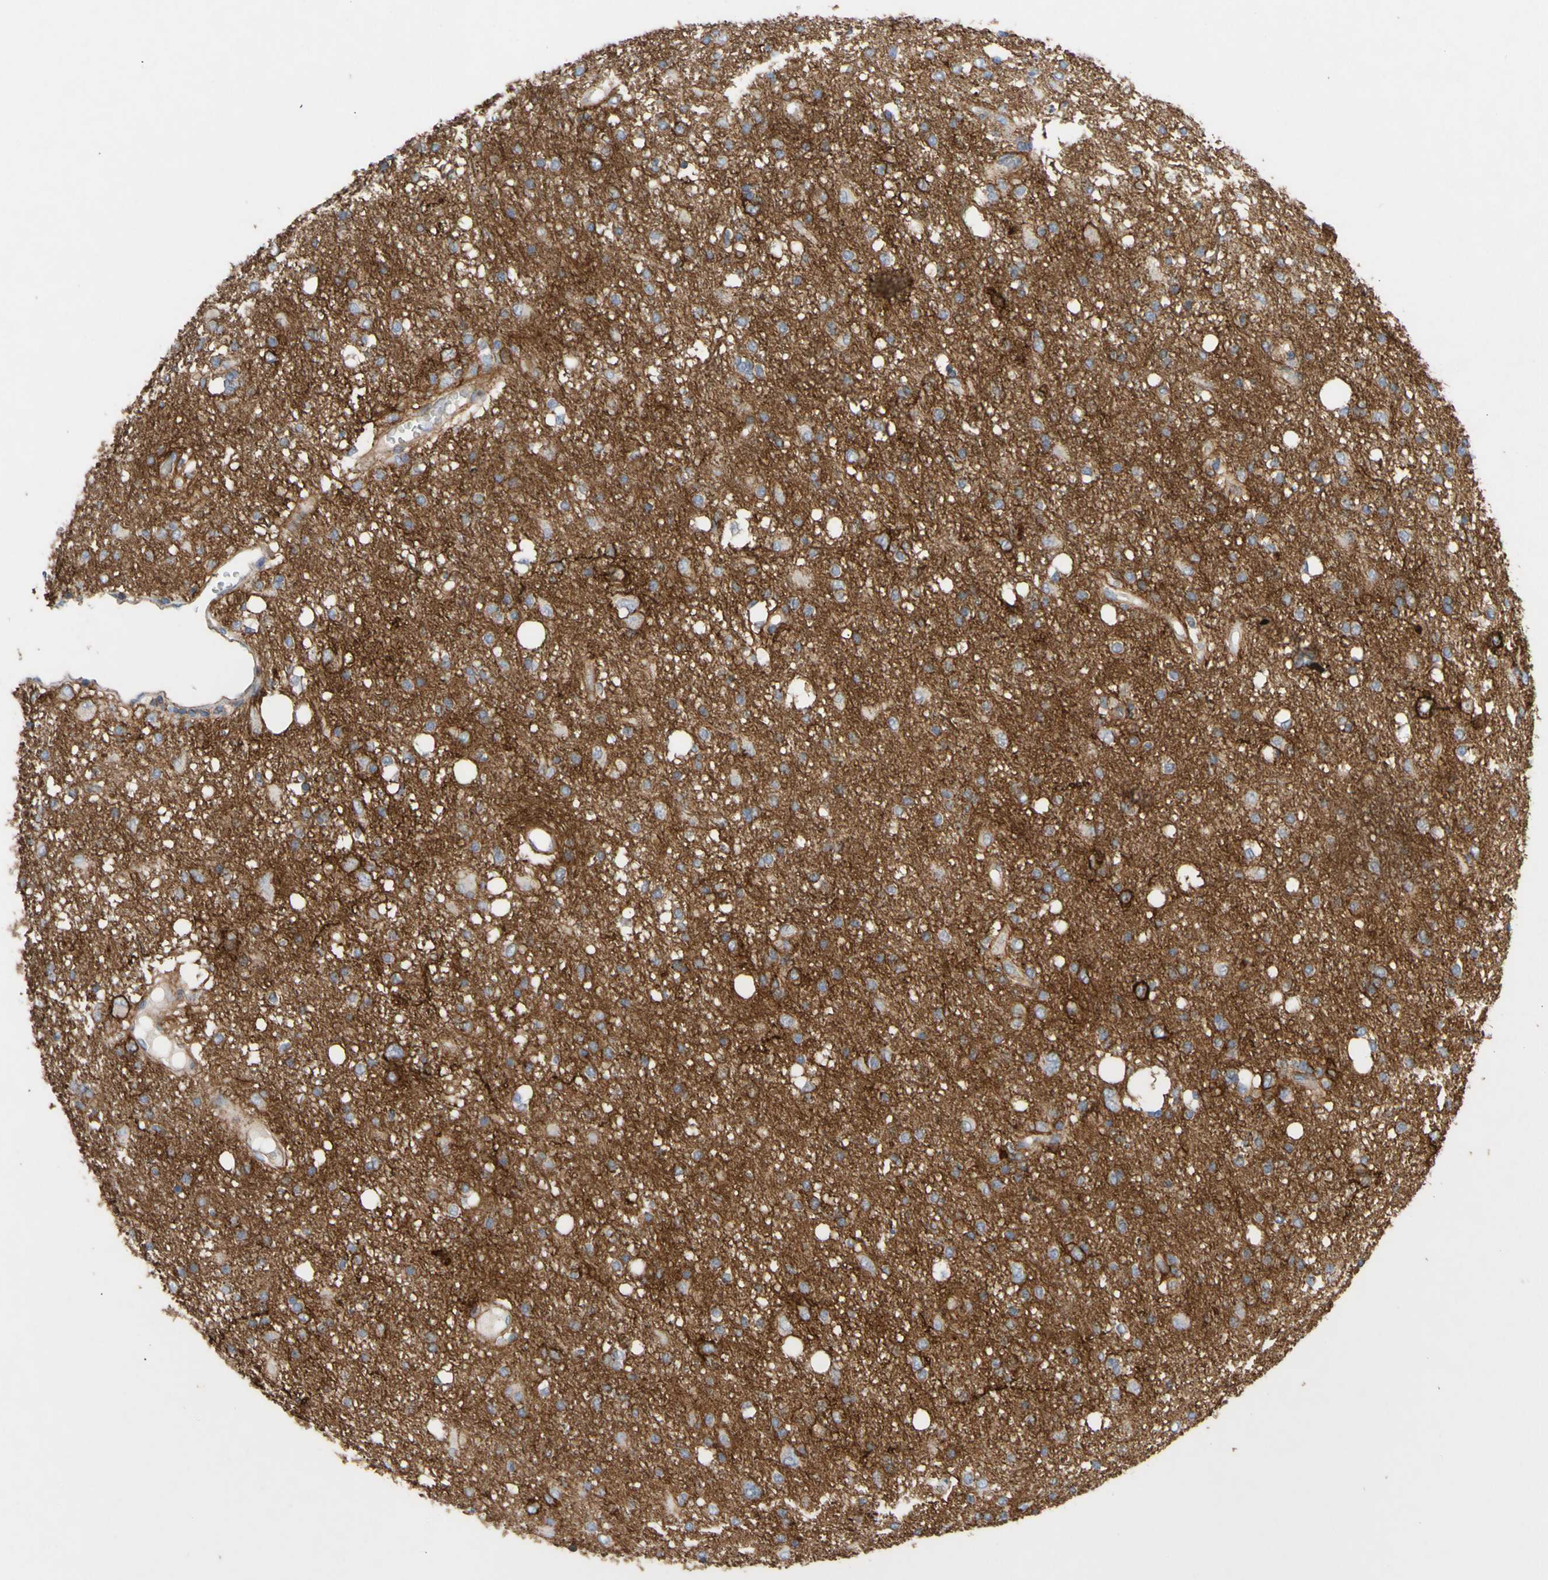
{"staining": {"intensity": "negative", "quantity": "none", "location": "none"}, "tissue": "glioma", "cell_type": "Tumor cells", "image_type": "cancer", "snomed": [{"axis": "morphology", "description": "Glioma, malignant, High grade"}, {"axis": "topography", "description": "Brain"}], "caption": "This is an immunohistochemistry (IHC) image of malignant glioma (high-grade). There is no expression in tumor cells.", "gene": "ATP2A3", "patient": {"sex": "female", "age": 59}}